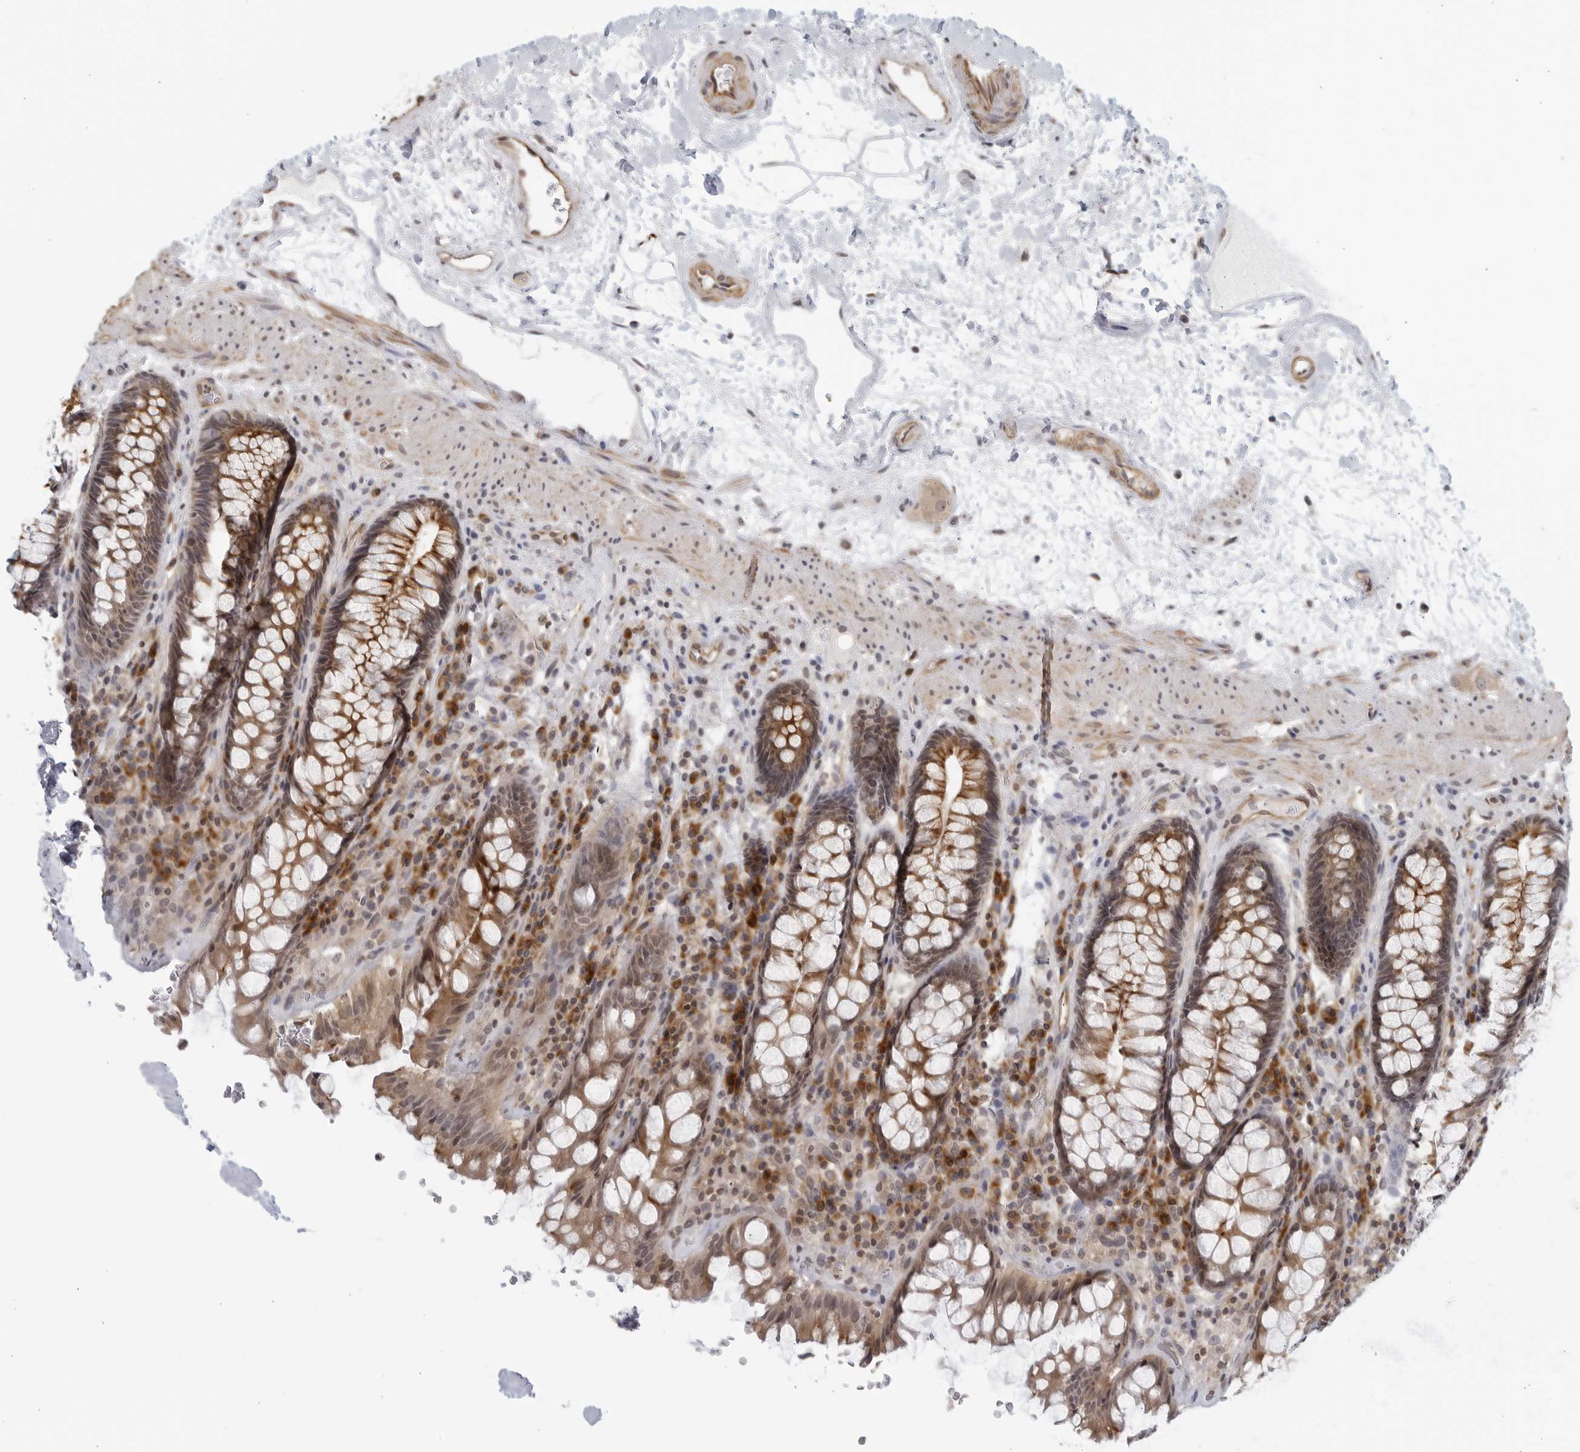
{"staining": {"intensity": "moderate", "quantity": ">75%", "location": "cytoplasmic/membranous"}, "tissue": "rectum", "cell_type": "Glandular cells", "image_type": "normal", "snomed": [{"axis": "morphology", "description": "Normal tissue, NOS"}, {"axis": "topography", "description": "Rectum"}], "caption": "Glandular cells show medium levels of moderate cytoplasmic/membranous positivity in approximately >75% of cells in unremarkable human rectum.", "gene": "SERTAD4", "patient": {"sex": "male", "age": 64}}